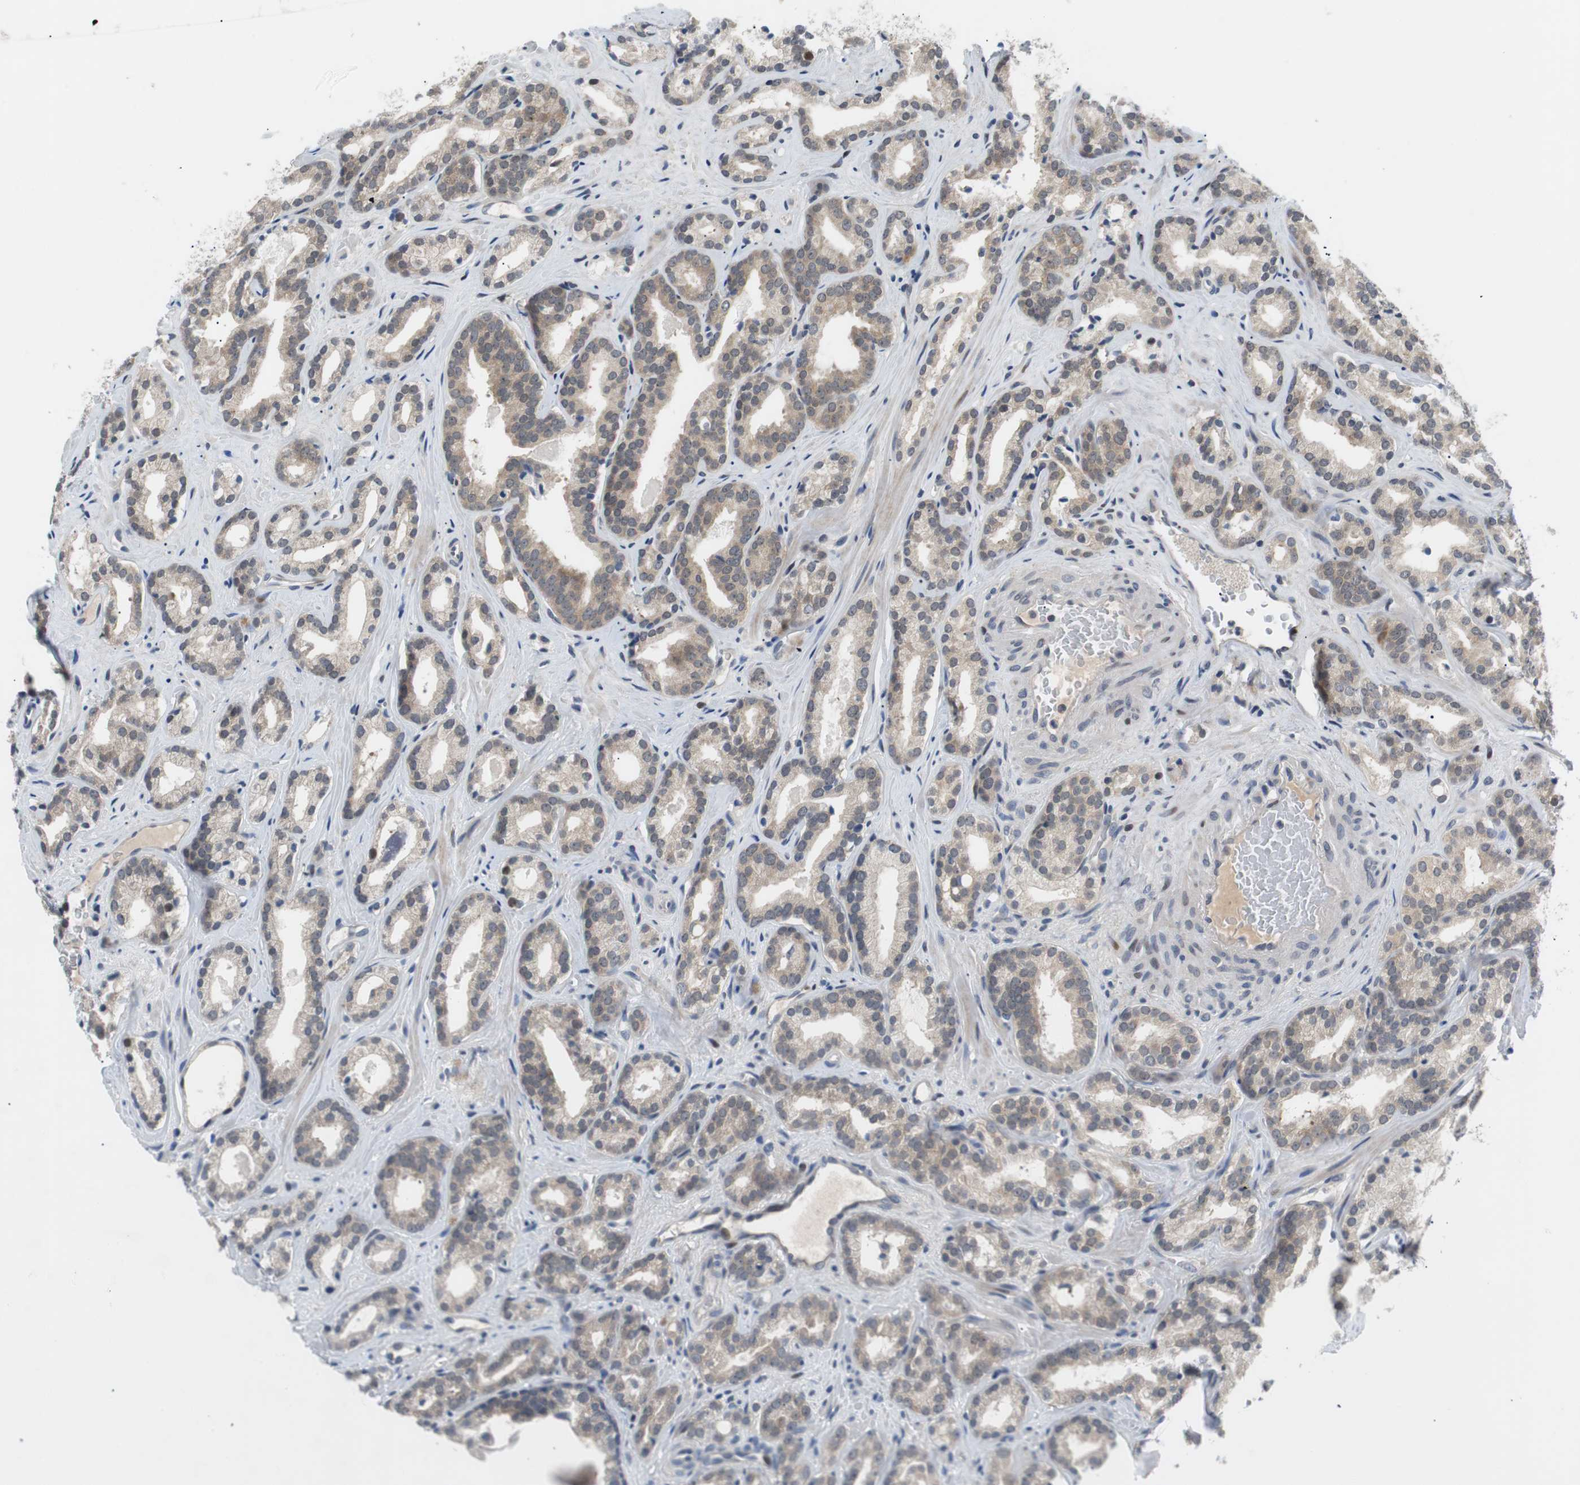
{"staining": {"intensity": "weak", "quantity": "25%-75%", "location": "cytoplasmic/membranous"}, "tissue": "prostate cancer", "cell_type": "Tumor cells", "image_type": "cancer", "snomed": [{"axis": "morphology", "description": "Adenocarcinoma, Low grade"}, {"axis": "topography", "description": "Prostate"}], "caption": "Prostate cancer (low-grade adenocarcinoma) stained with DAB immunohistochemistry shows low levels of weak cytoplasmic/membranous expression in approximately 25%-75% of tumor cells.", "gene": "MAP2K4", "patient": {"sex": "male", "age": 63}}